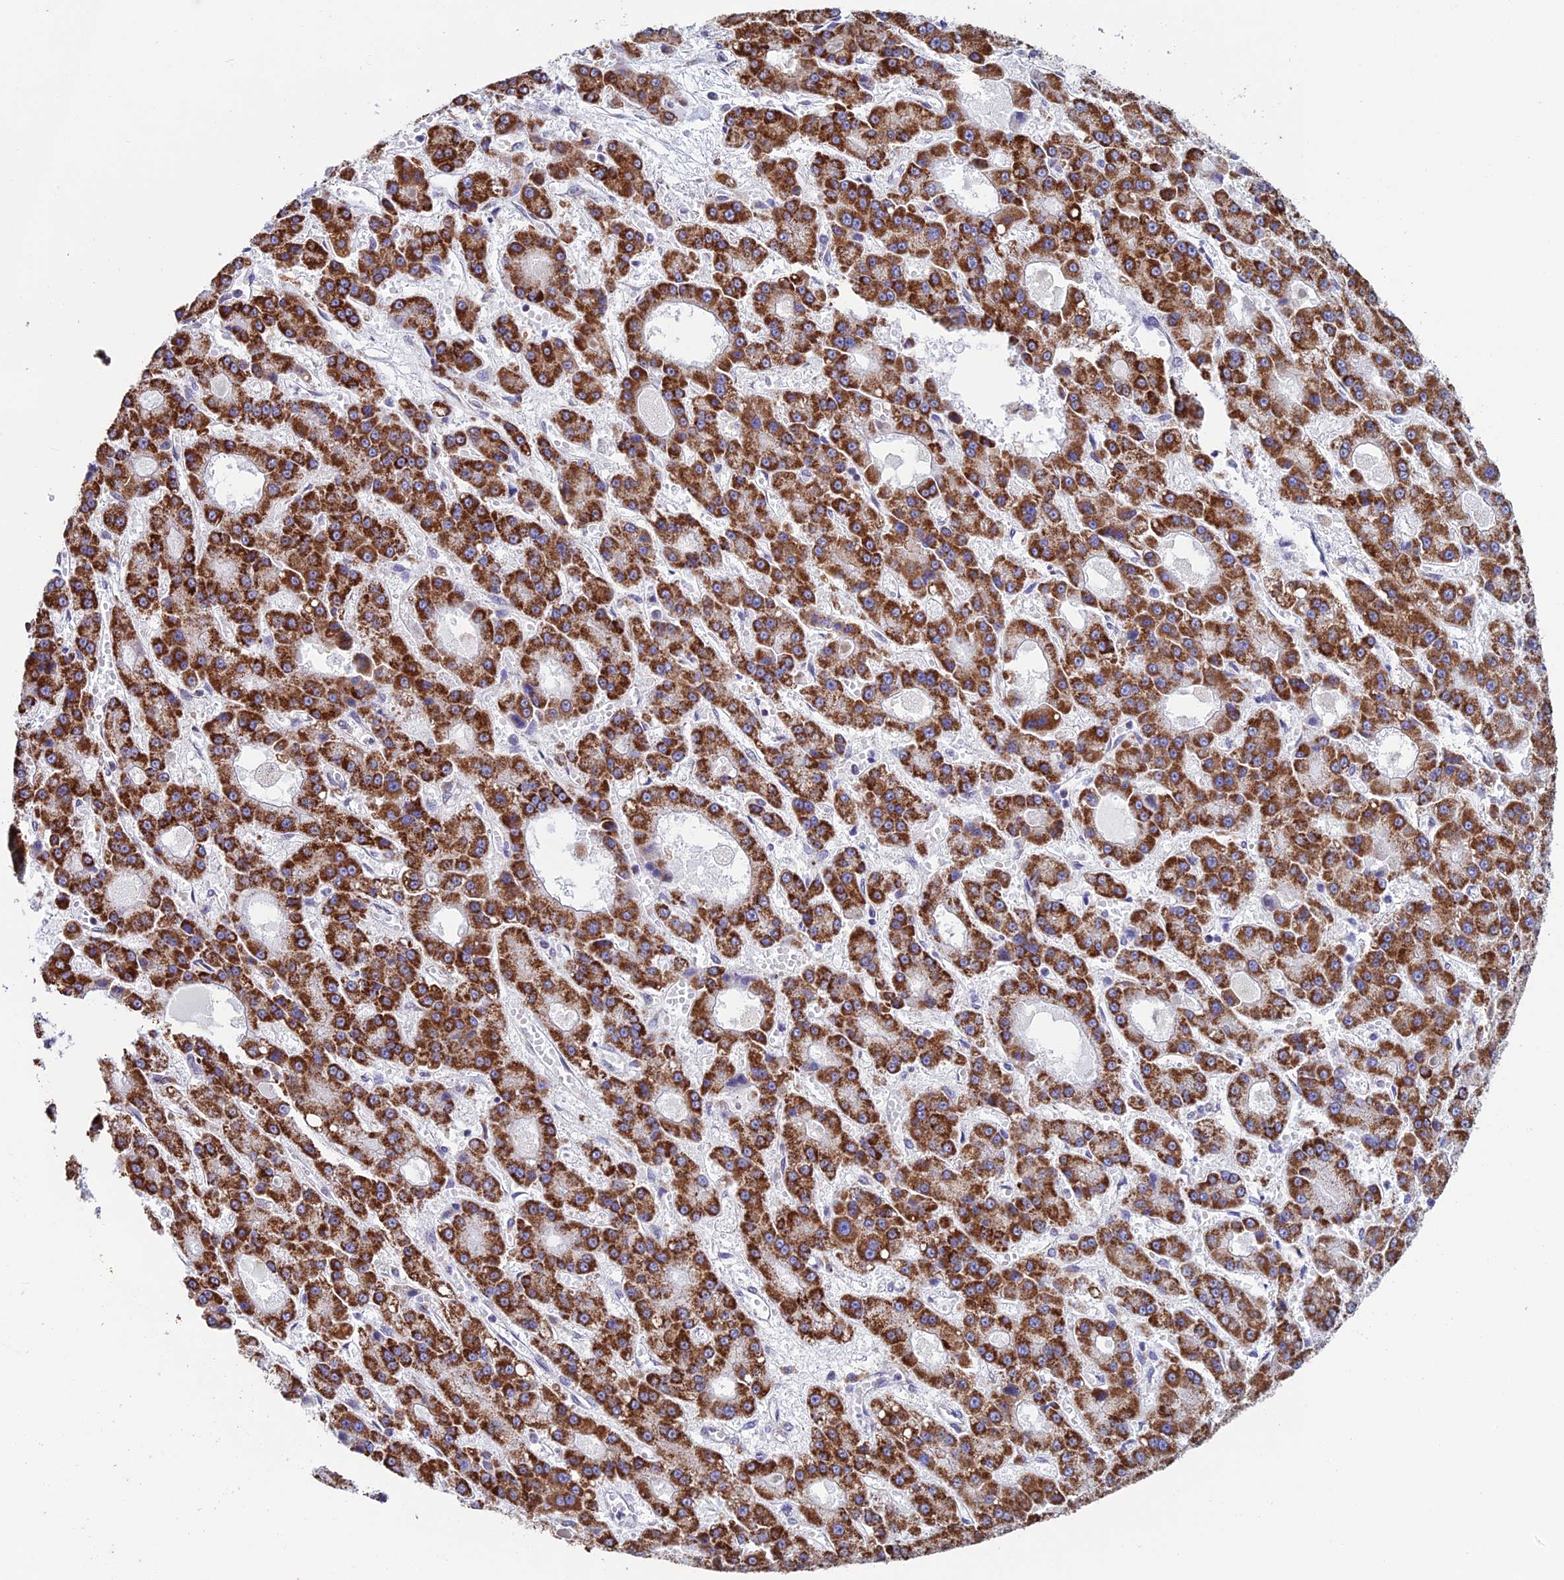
{"staining": {"intensity": "strong", "quantity": ">75%", "location": "cytoplasmic/membranous"}, "tissue": "liver cancer", "cell_type": "Tumor cells", "image_type": "cancer", "snomed": [{"axis": "morphology", "description": "Carcinoma, Hepatocellular, NOS"}, {"axis": "topography", "description": "Liver"}], "caption": "Immunohistochemical staining of human hepatocellular carcinoma (liver) demonstrates strong cytoplasmic/membranous protein expression in approximately >75% of tumor cells.", "gene": "ZNG1B", "patient": {"sex": "male", "age": 70}}